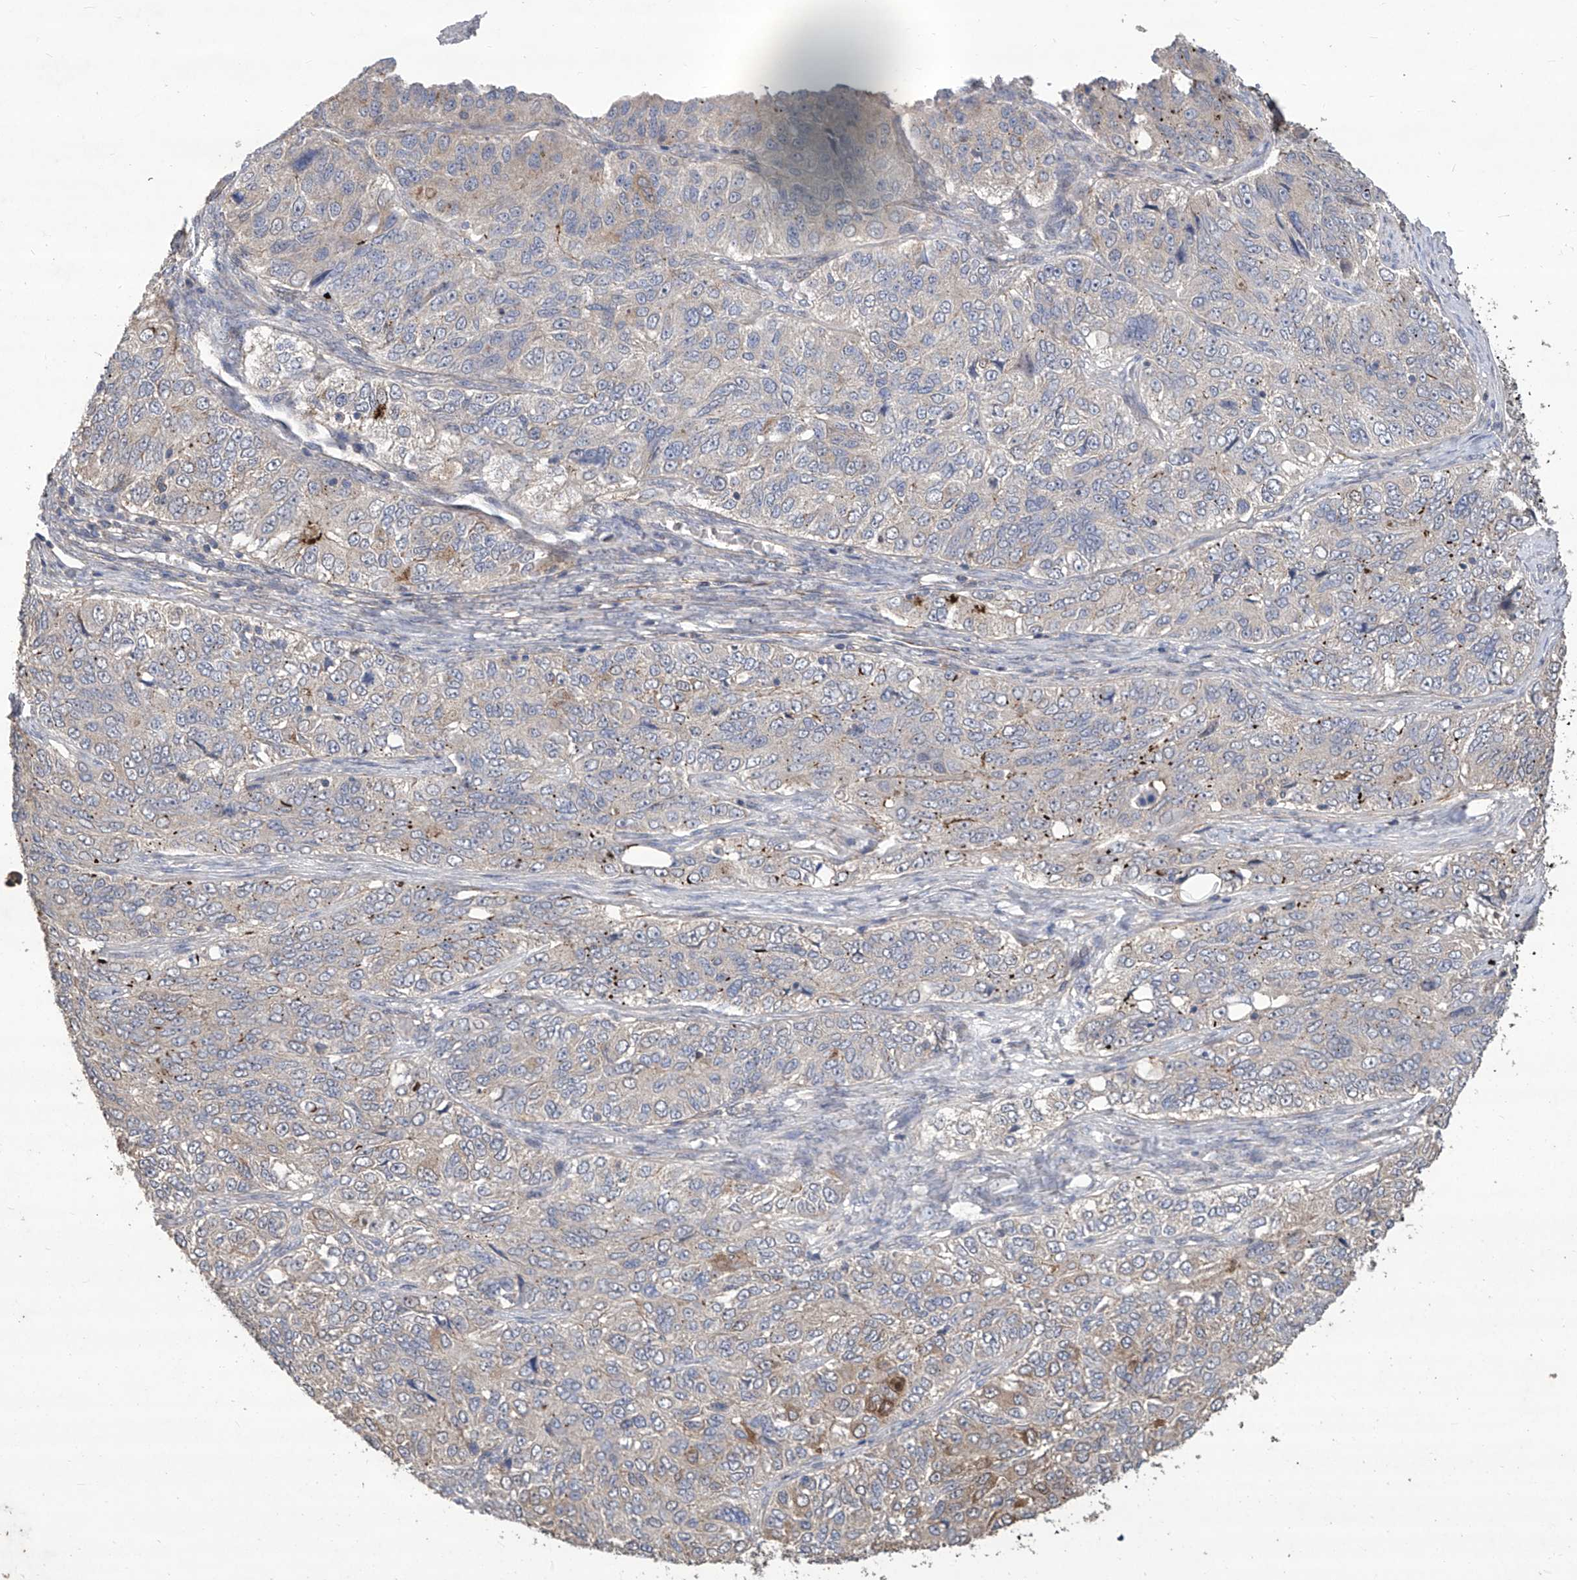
{"staining": {"intensity": "negative", "quantity": "none", "location": "none"}, "tissue": "ovarian cancer", "cell_type": "Tumor cells", "image_type": "cancer", "snomed": [{"axis": "morphology", "description": "Carcinoma, endometroid"}, {"axis": "topography", "description": "Ovary"}], "caption": "Human ovarian endometroid carcinoma stained for a protein using immunohistochemistry (IHC) displays no expression in tumor cells.", "gene": "TXNIP", "patient": {"sex": "female", "age": 51}}